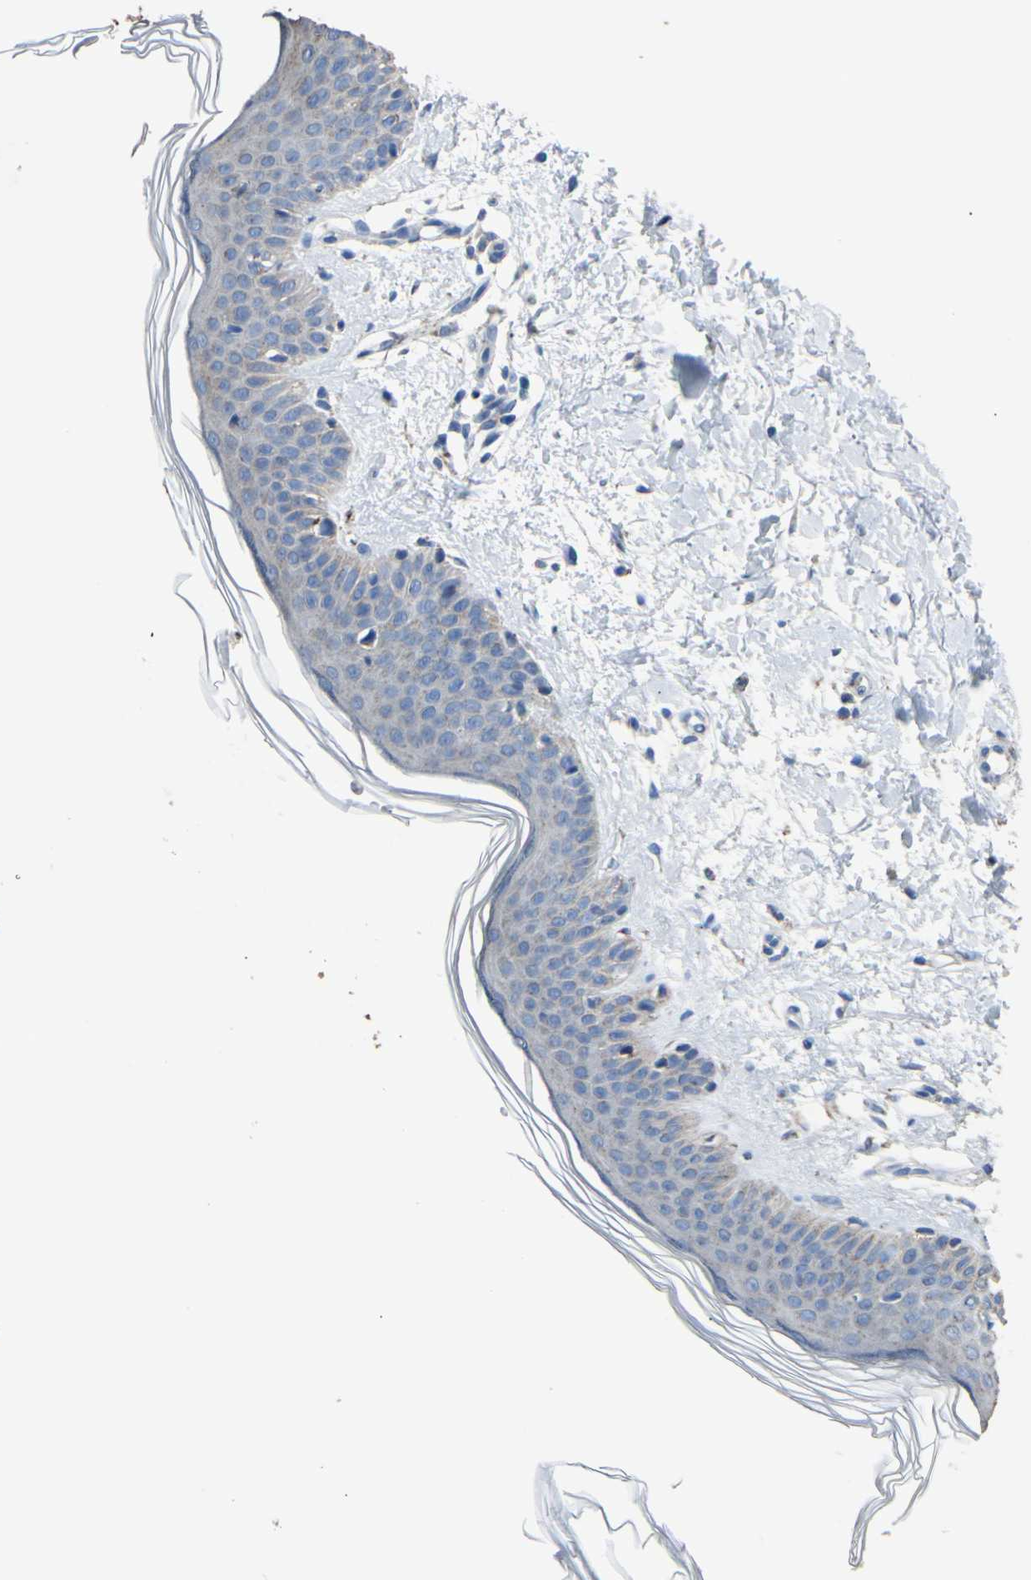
{"staining": {"intensity": "moderate", "quantity": "25%-75%", "location": "cytoplasmic/membranous"}, "tissue": "skin", "cell_type": "Fibroblasts", "image_type": "normal", "snomed": [{"axis": "morphology", "description": "Normal tissue, NOS"}, {"axis": "topography", "description": "Skin"}], "caption": "Immunohistochemical staining of unremarkable human skin exhibits 25%-75% levels of moderate cytoplasmic/membranous protein staining in approximately 25%-75% of fibroblasts. The protein of interest is shown in brown color, while the nuclei are stained blue.", "gene": "CMKLR2", "patient": {"sex": "female", "age": 56}}